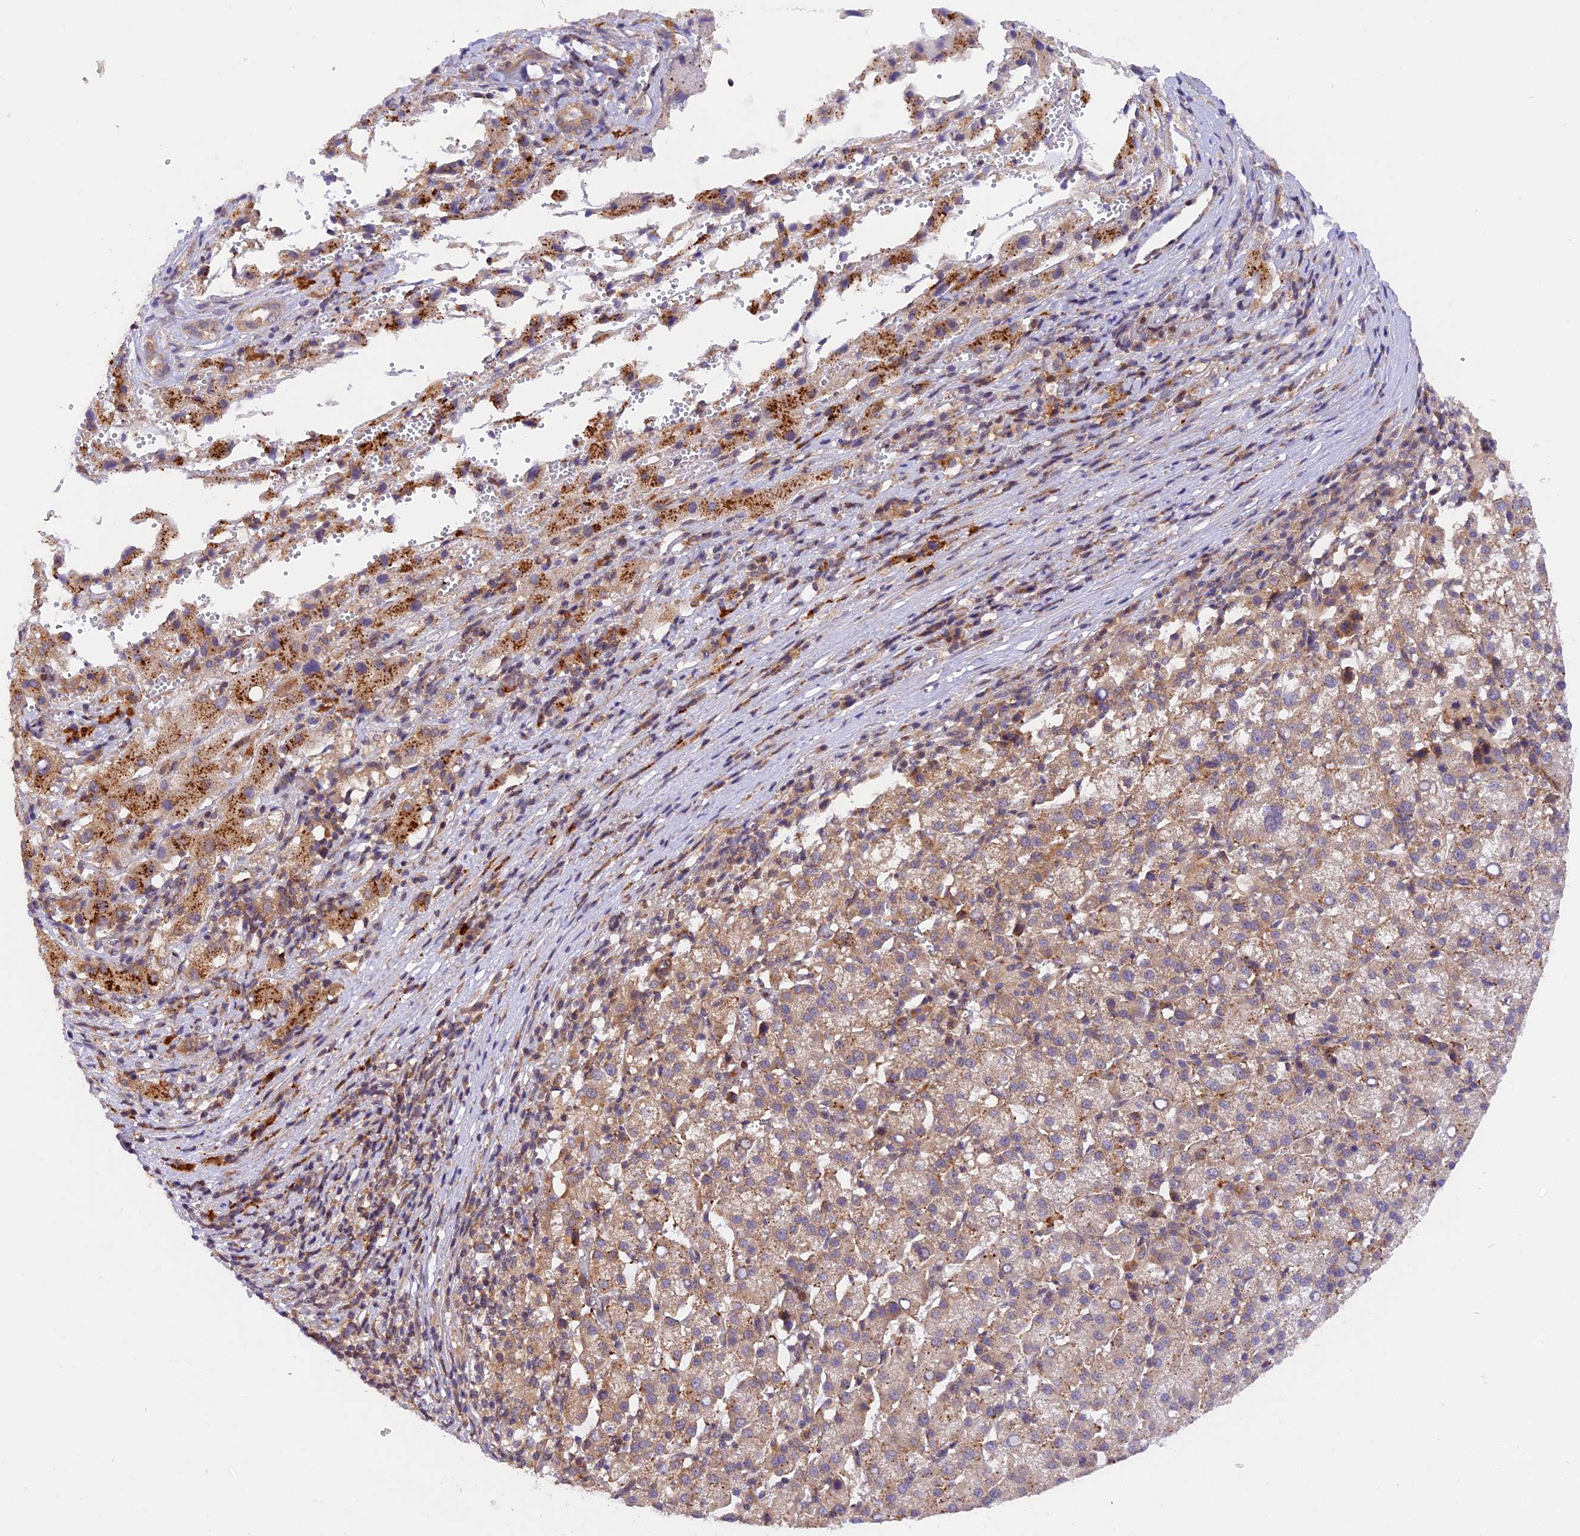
{"staining": {"intensity": "weak", "quantity": ">75%", "location": "cytoplasmic/membranous"}, "tissue": "liver cancer", "cell_type": "Tumor cells", "image_type": "cancer", "snomed": [{"axis": "morphology", "description": "Carcinoma, Hepatocellular, NOS"}, {"axis": "topography", "description": "Liver"}], "caption": "IHC of liver cancer (hepatocellular carcinoma) displays low levels of weak cytoplasmic/membranous expression in approximately >75% of tumor cells. The staining is performed using DAB (3,3'-diaminobenzidine) brown chromogen to label protein expression. The nuclei are counter-stained blue using hematoxylin.", "gene": "SAMD4A", "patient": {"sex": "female", "age": 58}}